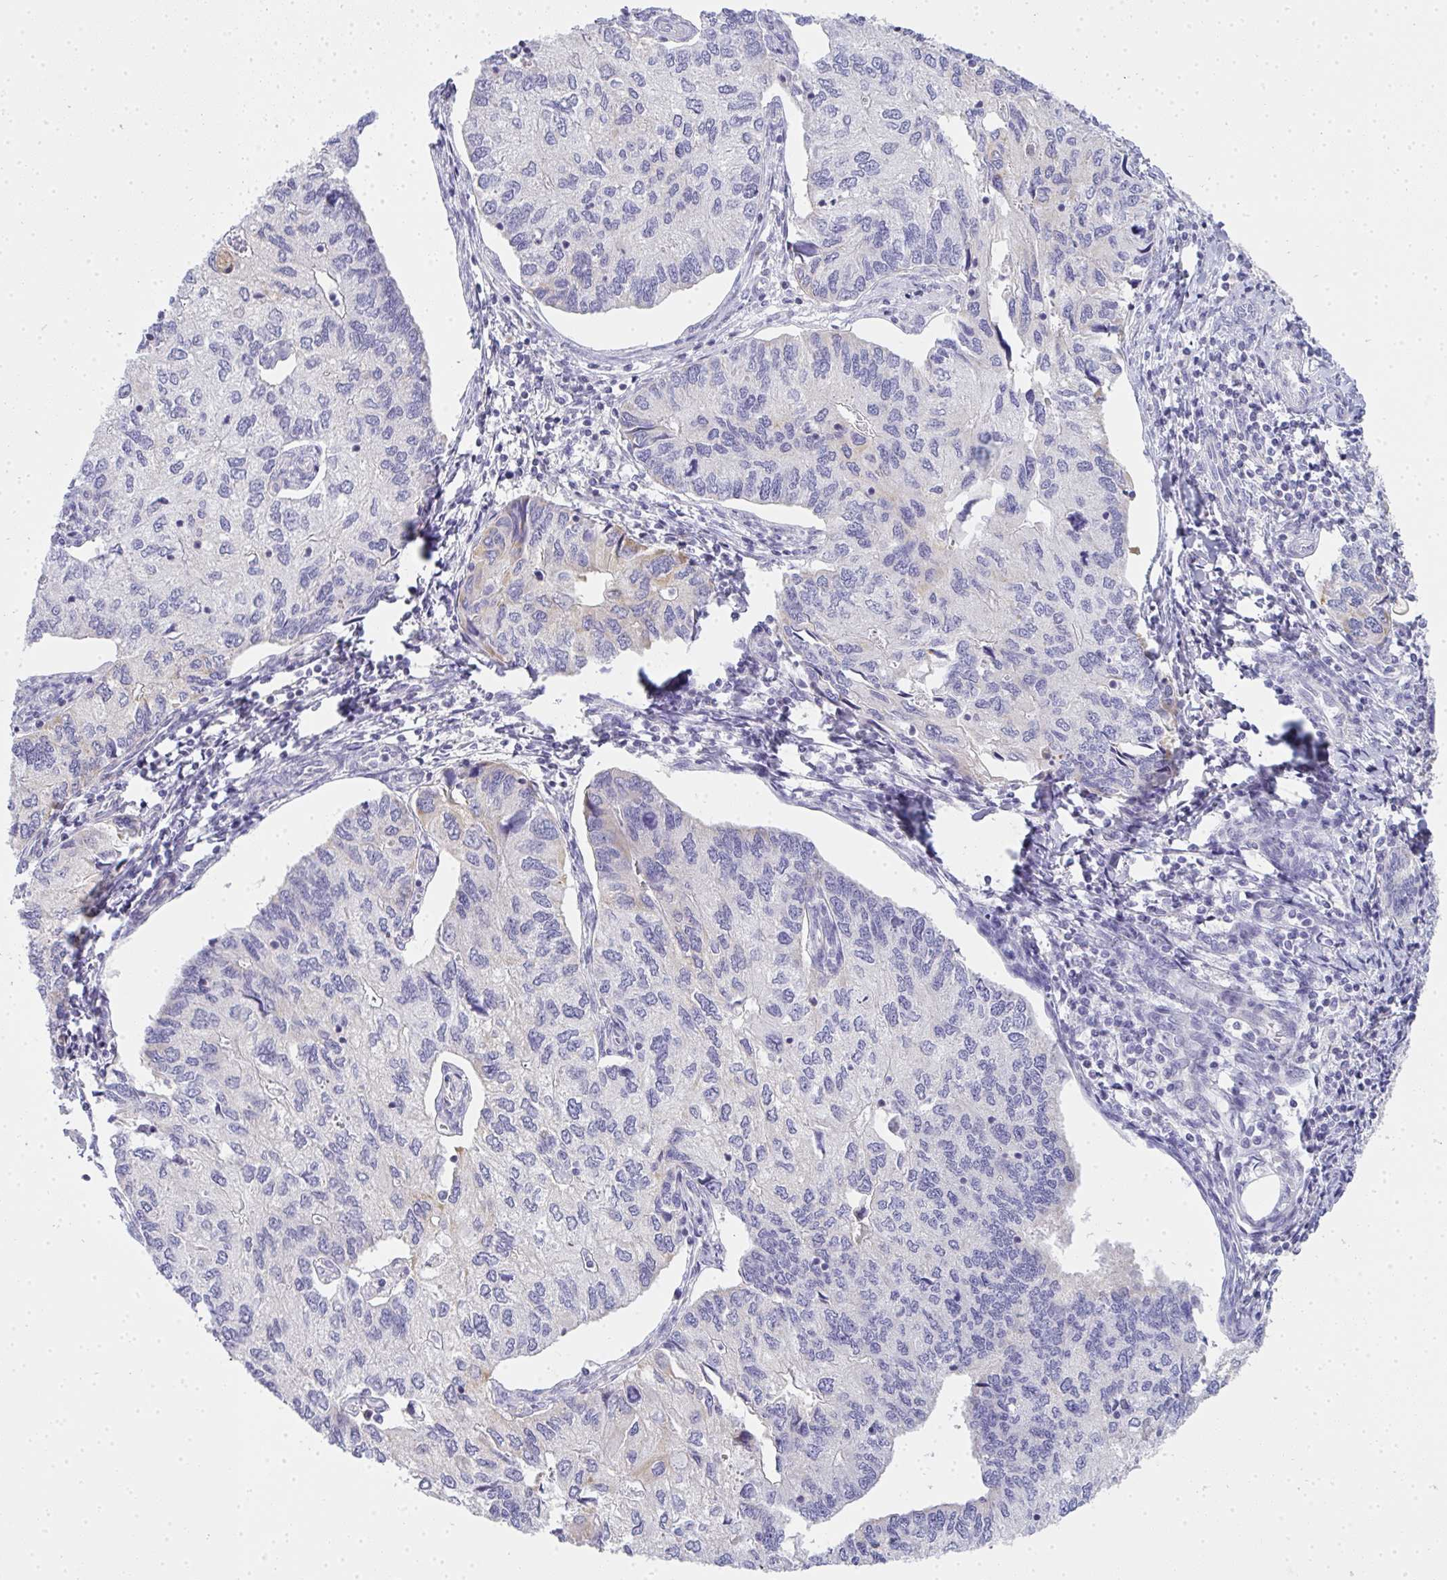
{"staining": {"intensity": "negative", "quantity": "none", "location": "none"}, "tissue": "endometrial cancer", "cell_type": "Tumor cells", "image_type": "cancer", "snomed": [{"axis": "morphology", "description": "Carcinoma, NOS"}, {"axis": "topography", "description": "Uterus"}], "caption": "Immunohistochemistry of endometrial carcinoma shows no positivity in tumor cells.", "gene": "GSDMB", "patient": {"sex": "female", "age": 76}}